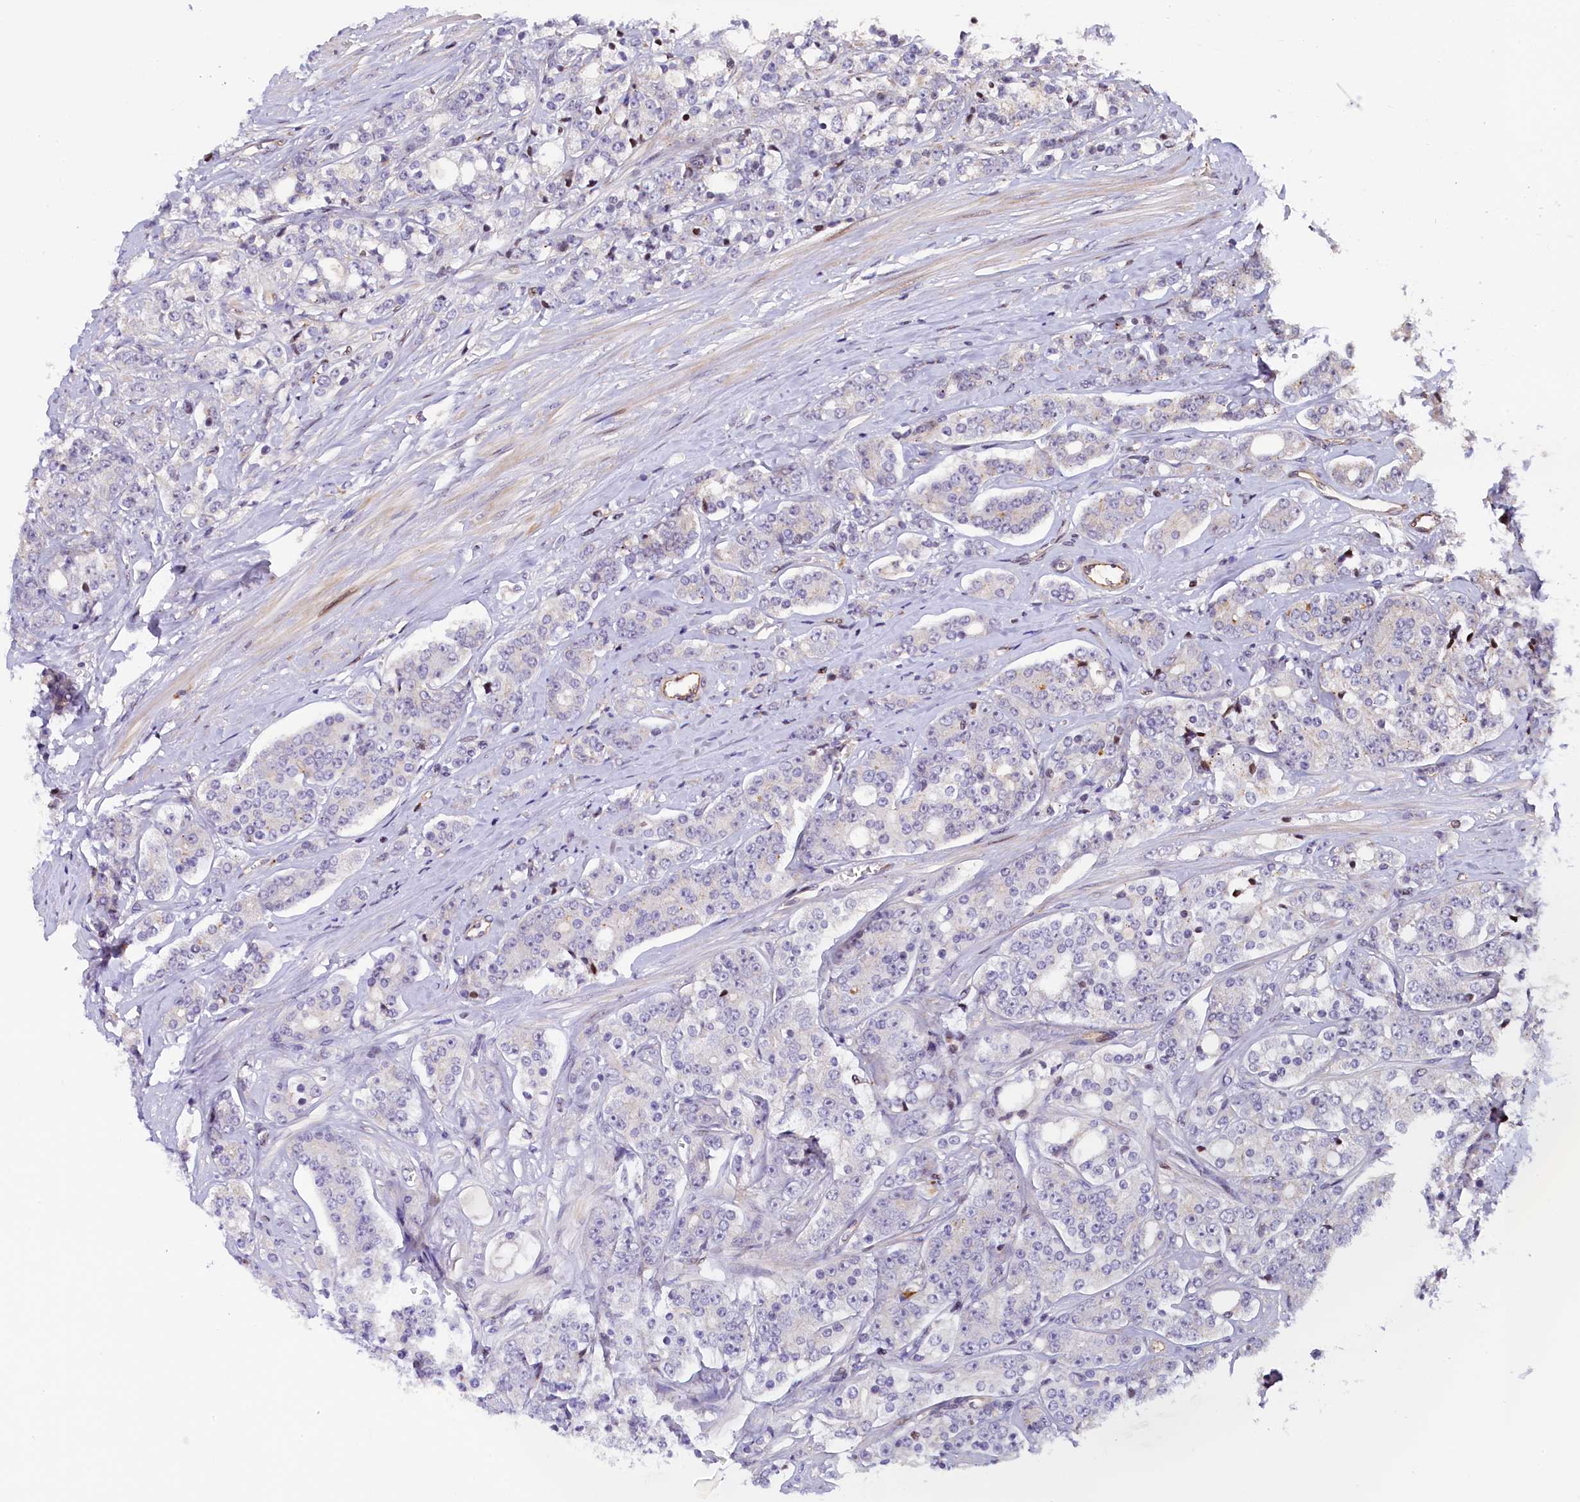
{"staining": {"intensity": "negative", "quantity": "none", "location": "none"}, "tissue": "prostate cancer", "cell_type": "Tumor cells", "image_type": "cancer", "snomed": [{"axis": "morphology", "description": "Adenocarcinoma, High grade"}, {"axis": "topography", "description": "Prostate"}], "caption": "Immunohistochemistry (IHC) of prostate cancer (high-grade adenocarcinoma) demonstrates no expression in tumor cells.", "gene": "TGDS", "patient": {"sex": "male", "age": 62}}